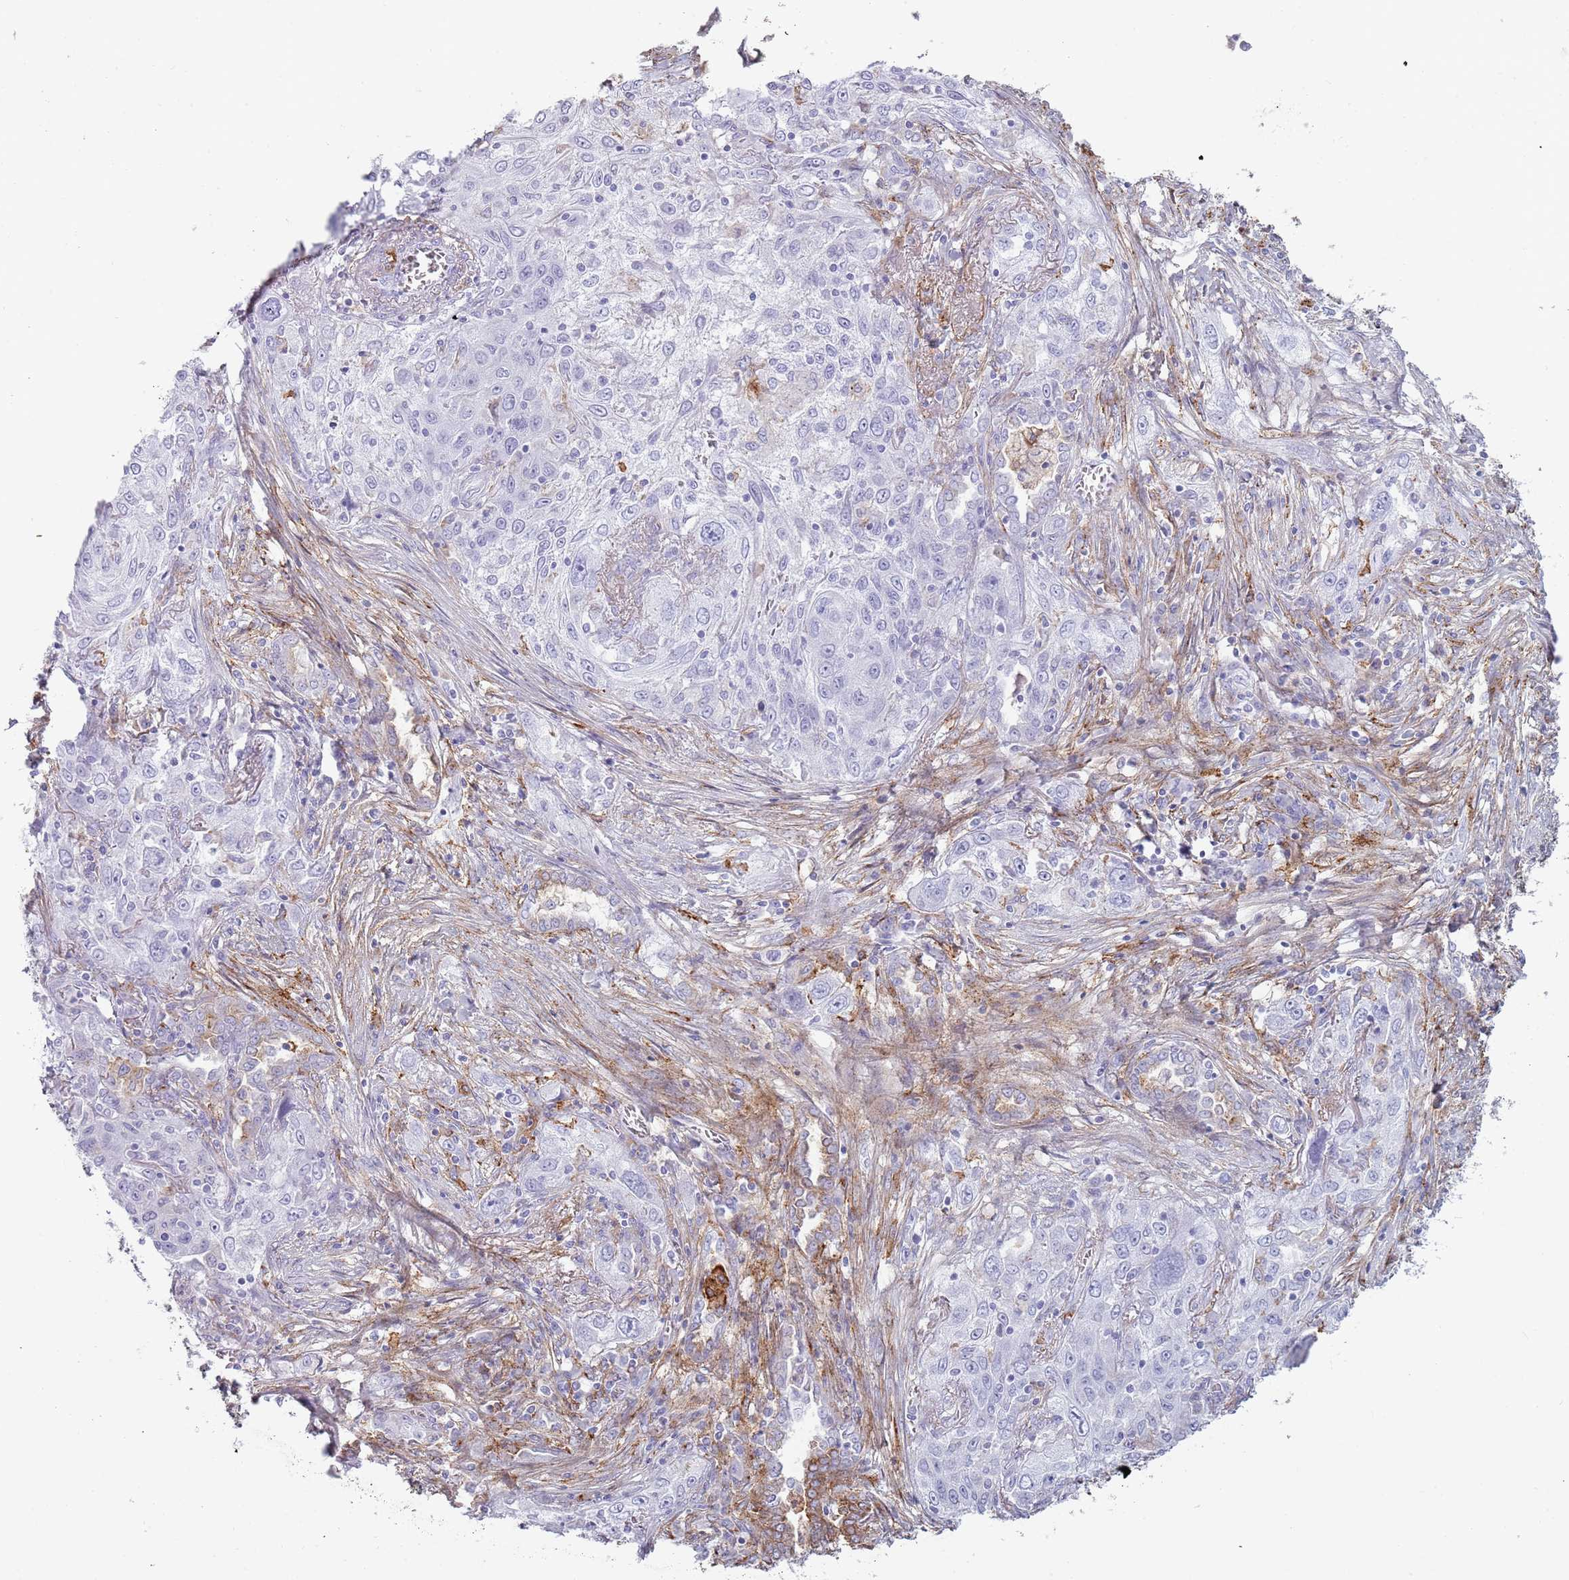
{"staining": {"intensity": "negative", "quantity": "none", "location": "none"}, "tissue": "lung cancer", "cell_type": "Tumor cells", "image_type": "cancer", "snomed": [{"axis": "morphology", "description": "Squamous cell carcinoma, NOS"}, {"axis": "topography", "description": "Lung"}], "caption": "This photomicrograph is of lung squamous cell carcinoma stained with IHC to label a protein in brown with the nuclei are counter-stained blue. There is no staining in tumor cells.", "gene": "COLEC12", "patient": {"sex": "female", "age": 69}}